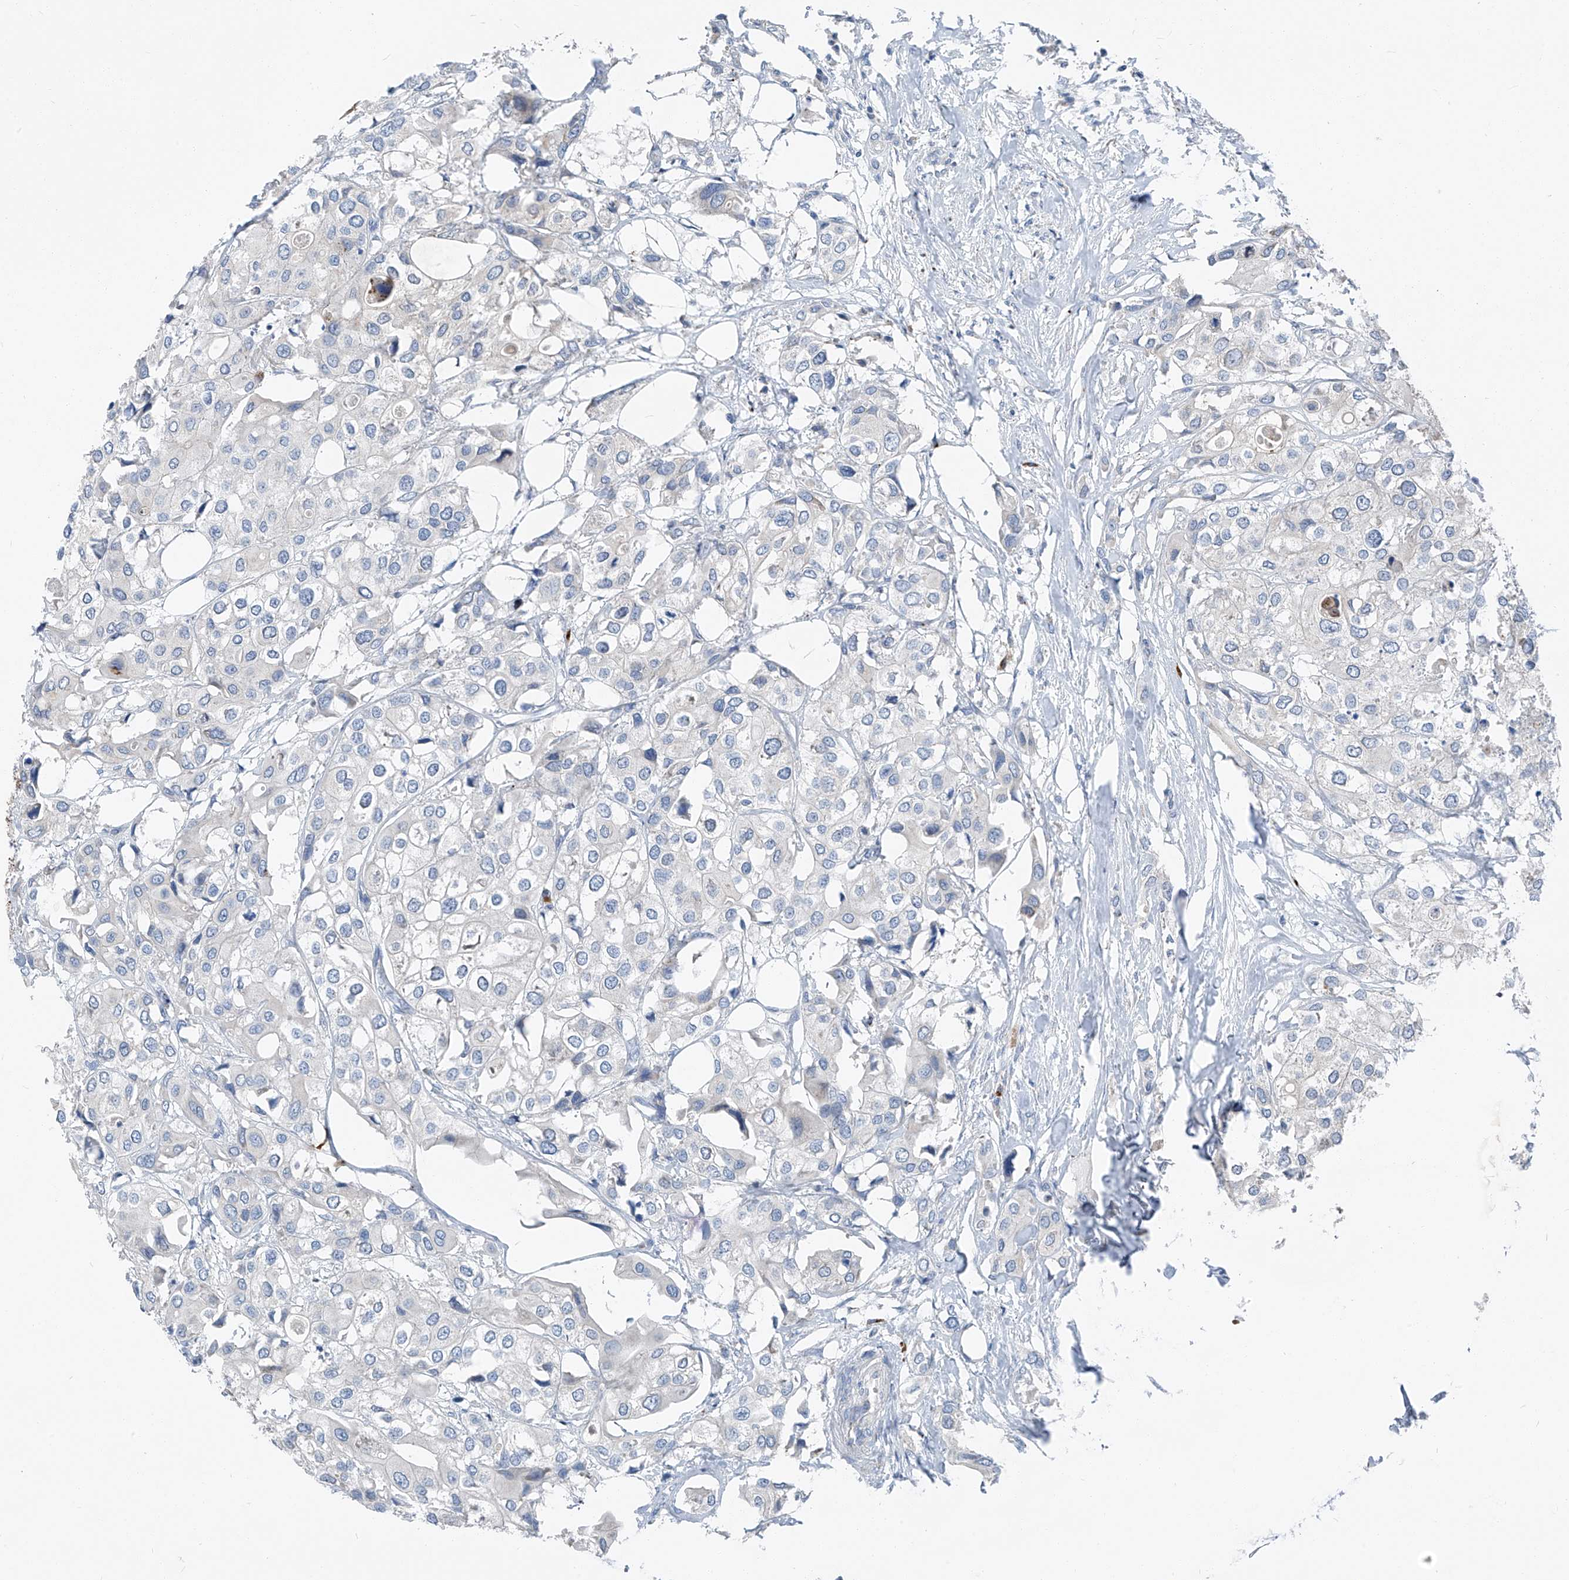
{"staining": {"intensity": "negative", "quantity": "none", "location": "none"}, "tissue": "urothelial cancer", "cell_type": "Tumor cells", "image_type": "cancer", "snomed": [{"axis": "morphology", "description": "Urothelial carcinoma, High grade"}, {"axis": "topography", "description": "Urinary bladder"}], "caption": "Immunohistochemical staining of human urothelial carcinoma (high-grade) shows no significant staining in tumor cells.", "gene": "CHMP2B", "patient": {"sex": "male", "age": 64}}